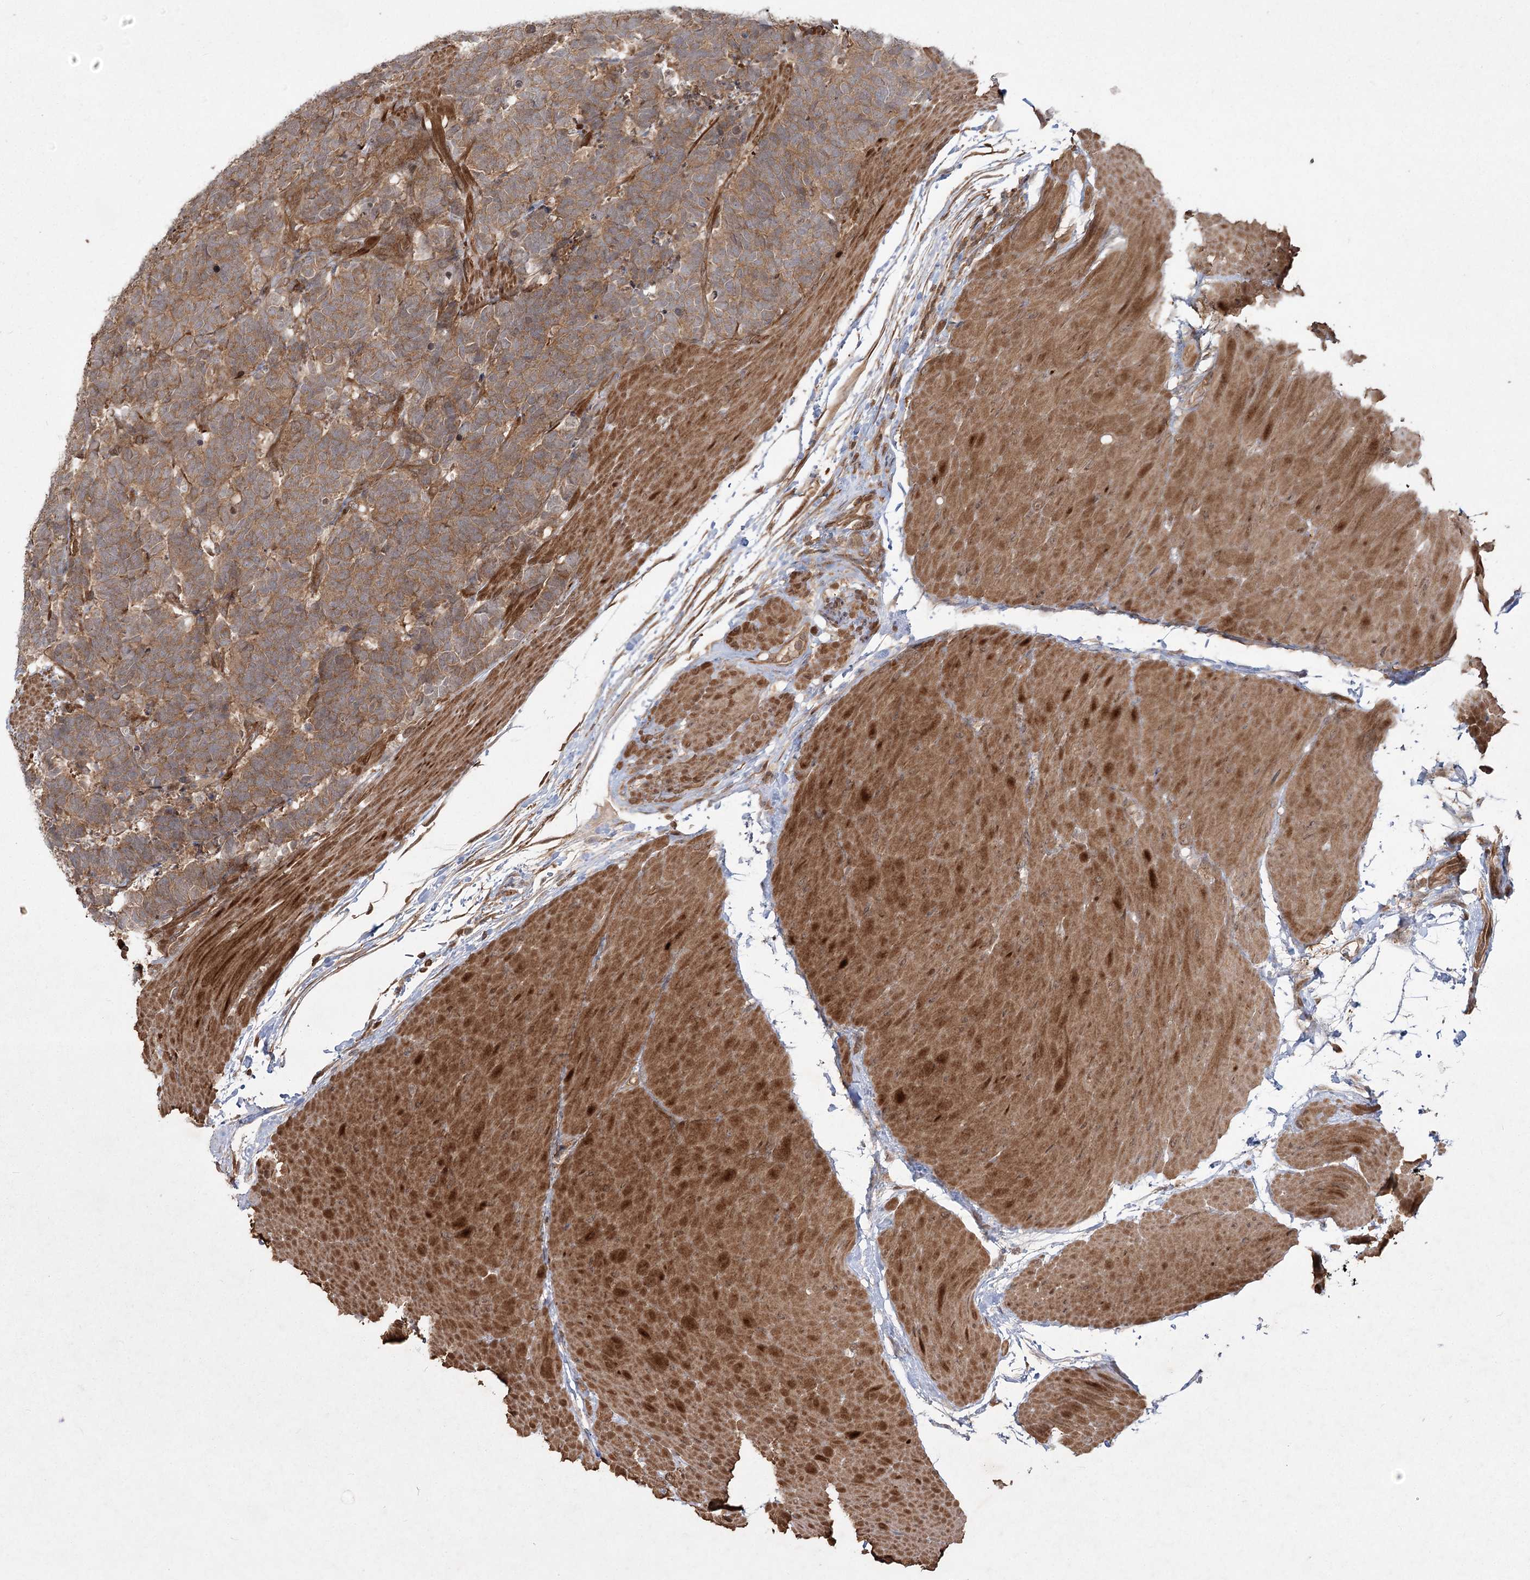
{"staining": {"intensity": "moderate", "quantity": ">75%", "location": "cytoplasmic/membranous"}, "tissue": "carcinoid", "cell_type": "Tumor cells", "image_type": "cancer", "snomed": [{"axis": "morphology", "description": "Carcinoma, NOS"}, {"axis": "morphology", "description": "Carcinoid, malignant, NOS"}, {"axis": "topography", "description": "Urinary bladder"}], "caption": "Immunohistochemistry of carcinoid (malignant) reveals medium levels of moderate cytoplasmic/membranous positivity in about >75% of tumor cells.", "gene": "MDFIC", "patient": {"sex": "male", "age": 57}}